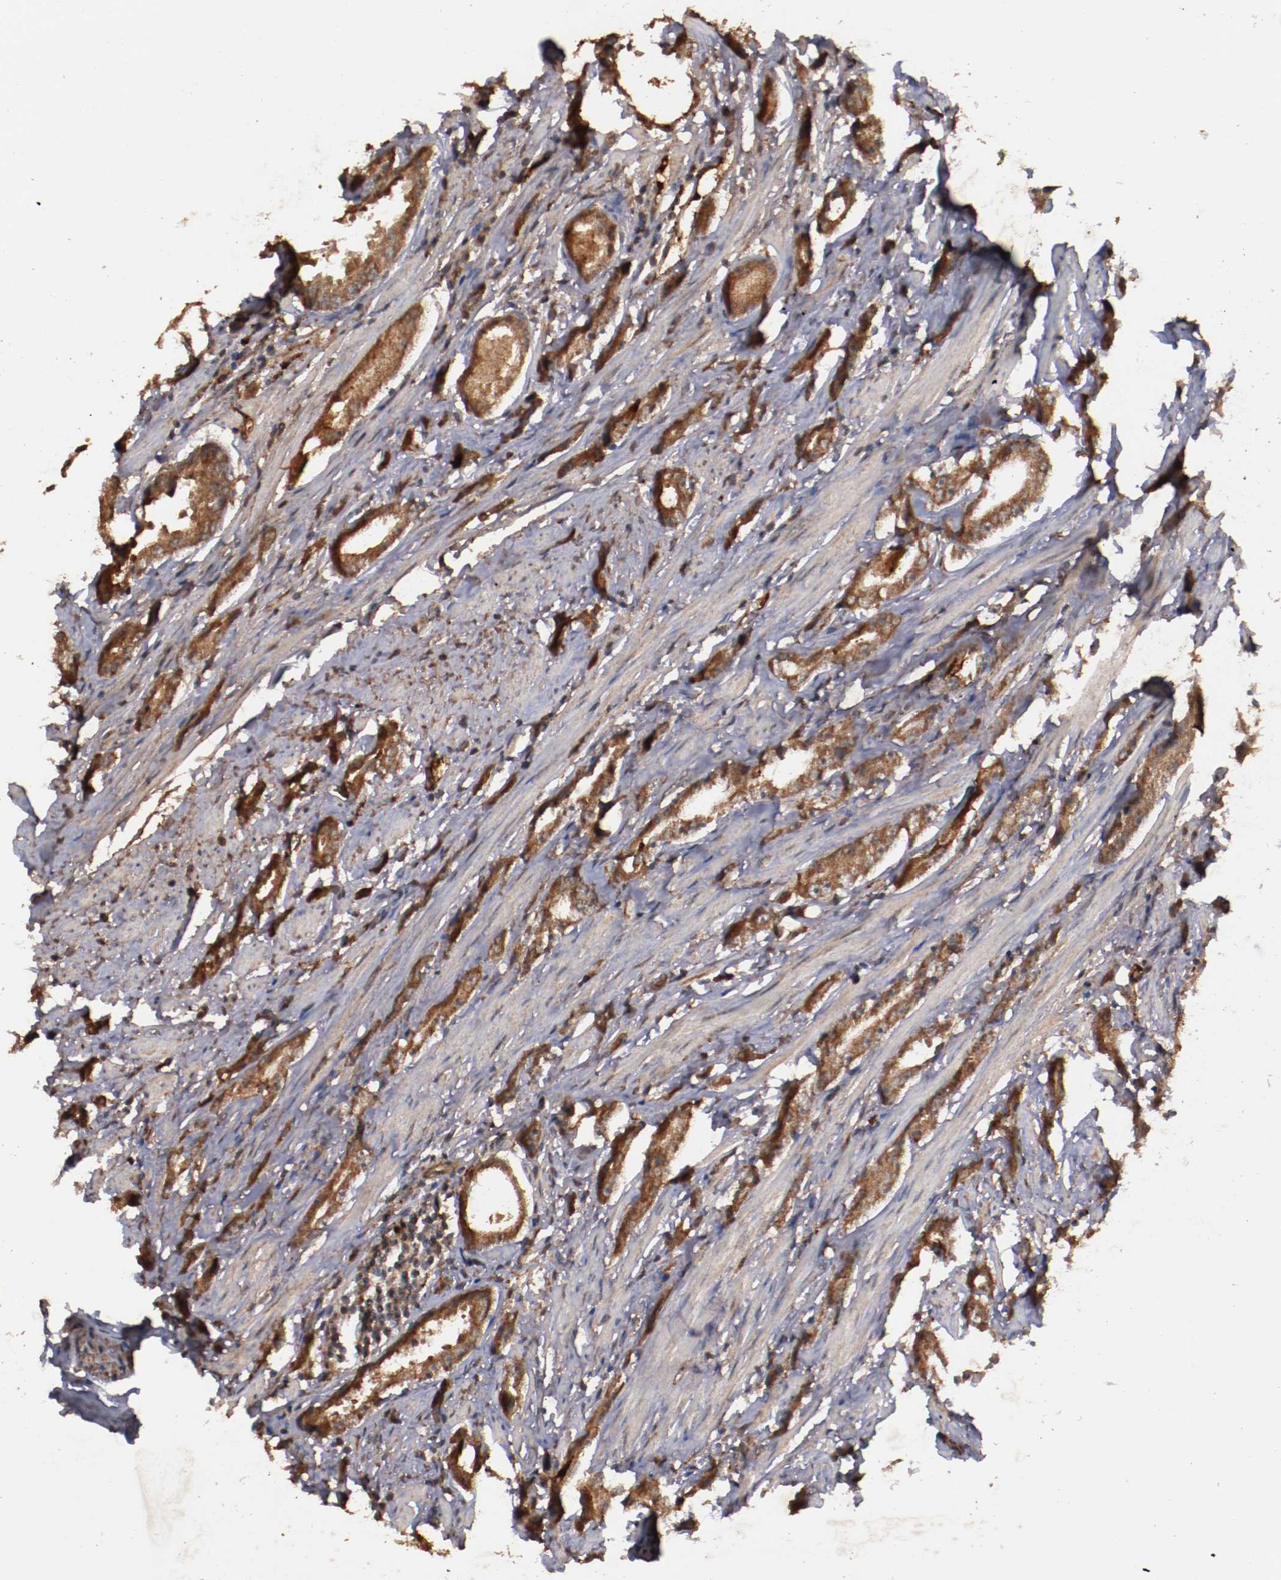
{"staining": {"intensity": "strong", "quantity": ">75%", "location": "cytoplasmic/membranous"}, "tissue": "prostate cancer", "cell_type": "Tumor cells", "image_type": "cancer", "snomed": [{"axis": "morphology", "description": "Adenocarcinoma, Medium grade"}, {"axis": "topography", "description": "Prostate"}], "caption": "Tumor cells demonstrate strong cytoplasmic/membranous staining in about >75% of cells in prostate medium-grade adenocarcinoma. The staining is performed using DAB (3,3'-diaminobenzidine) brown chromogen to label protein expression. The nuclei are counter-stained blue using hematoxylin.", "gene": "TENM1", "patient": {"sex": "male", "age": 53}}